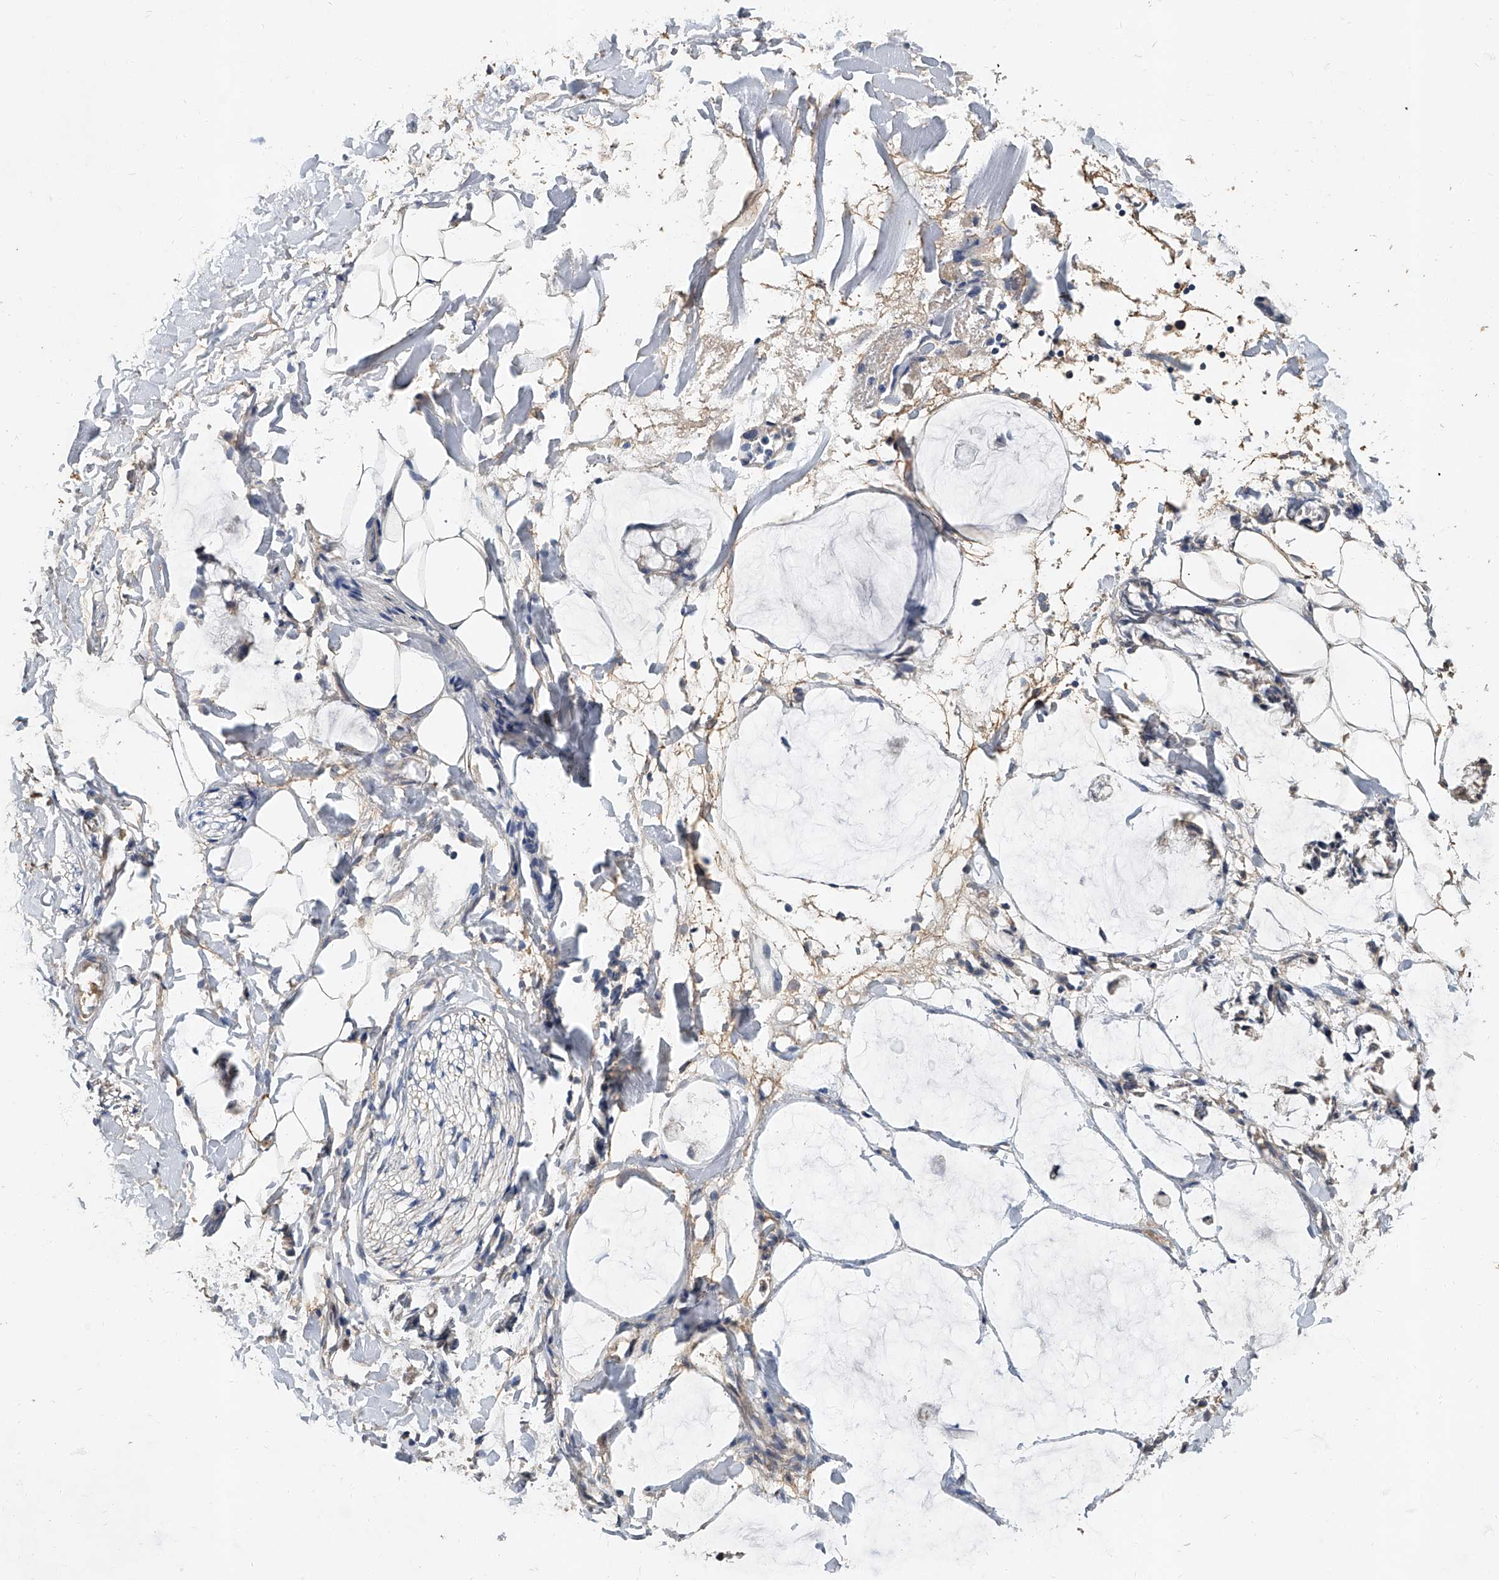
{"staining": {"intensity": "weak", "quantity": ">75%", "location": "cytoplasmic/membranous"}, "tissue": "adipose tissue", "cell_type": "Adipocytes", "image_type": "normal", "snomed": [{"axis": "morphology", "description": "Normal tissue, NOS"}, {"axis": "morphology", "description": "Adenocarcinoma, NOS"}, {"axis": "topography", "description": "Colon"}, {"axis": "topography", "description": "Peripheral nerve tissue"}], "caption": "High-magnification brightfield microscopy of unremarkable adipose tissue stained with DAB (brown) and counterstained with hematoxylin (blue). adipocytes exhibit weak cytoplasmic/membranous positivity is appreciated in approximately>75% of cells. (DAB (3,3'-diaminobenzidine) IHC with brightfield microscopy, high magnification).", "gene": "JAG2", "patient": {"sex": "male", "age": 14}}